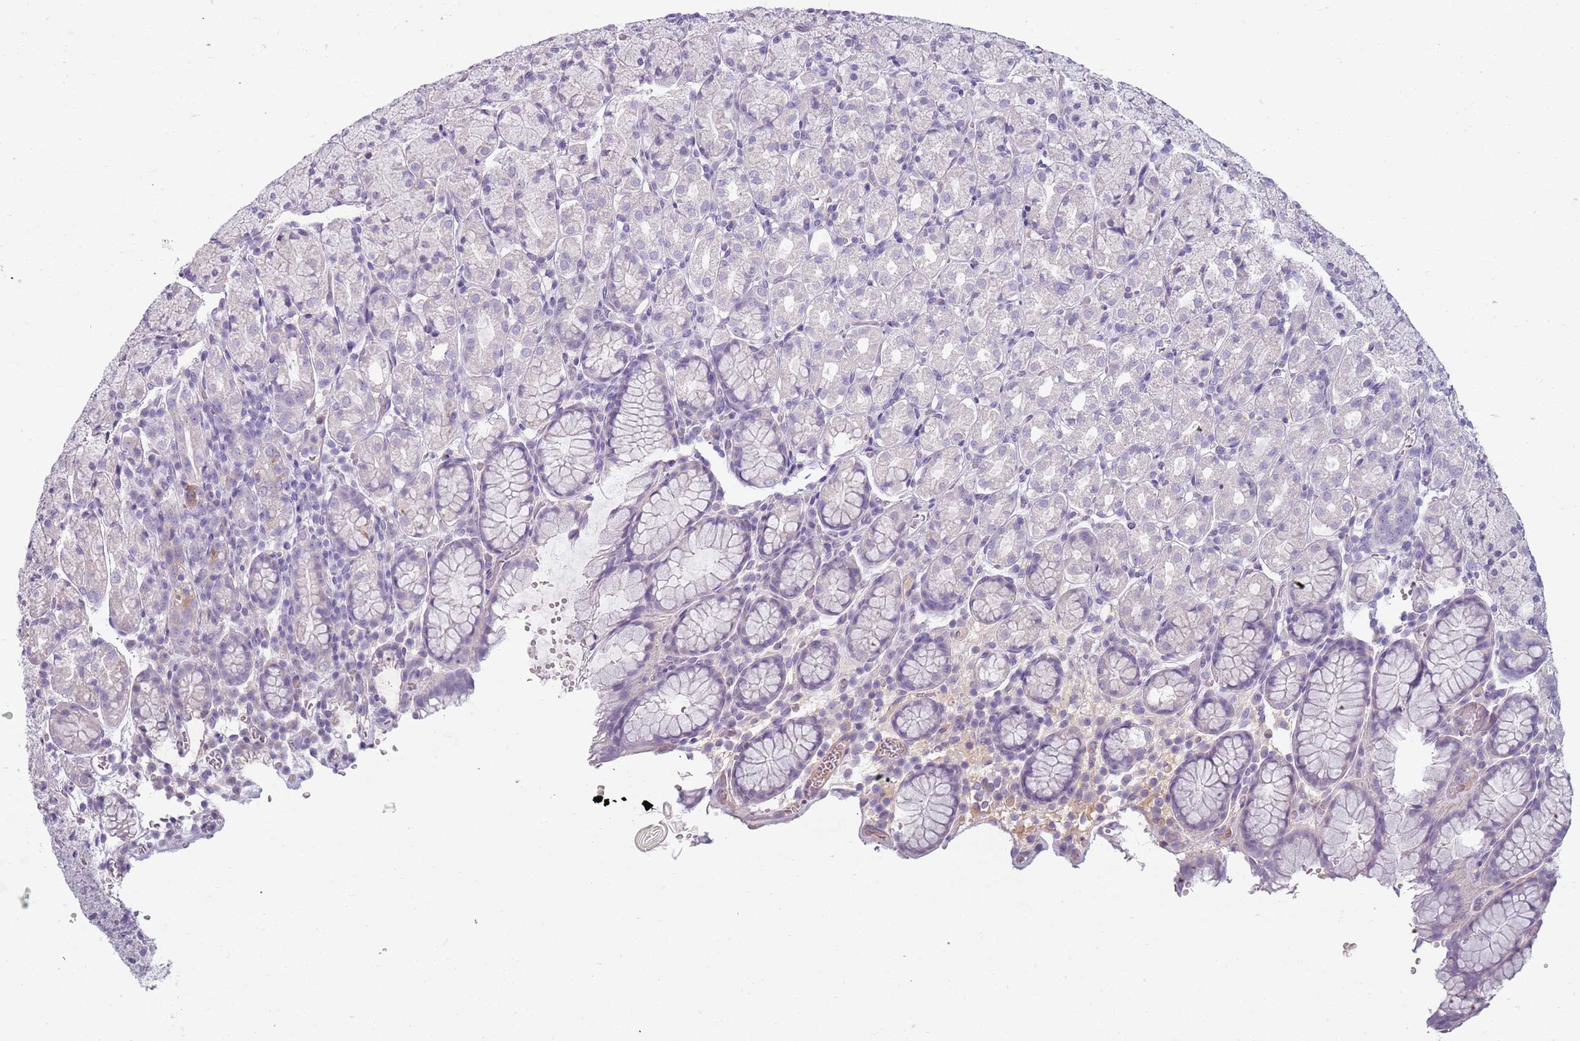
{"staining": {"intensity": "negative", "quantity": "none", "location": "none"}, "tissue": "stomach", "cell_type": "Glandular cells", "image_type": "normal", "snomed": [{"axis": "morphology", "description": "Normal tissue, NOS"}, {"axis": "topography", "description": "Stomach, upper"}, {"axis": "topography", "description": "Stomach"}], "caption": "DAB immunohistochemical staining of normal human stomach exhibits no significant positivity in glandular cells. Nuclei are stained in blue.", "gene": "TNFRSF6B", "patient": {"sex": "male", "age": 62}}